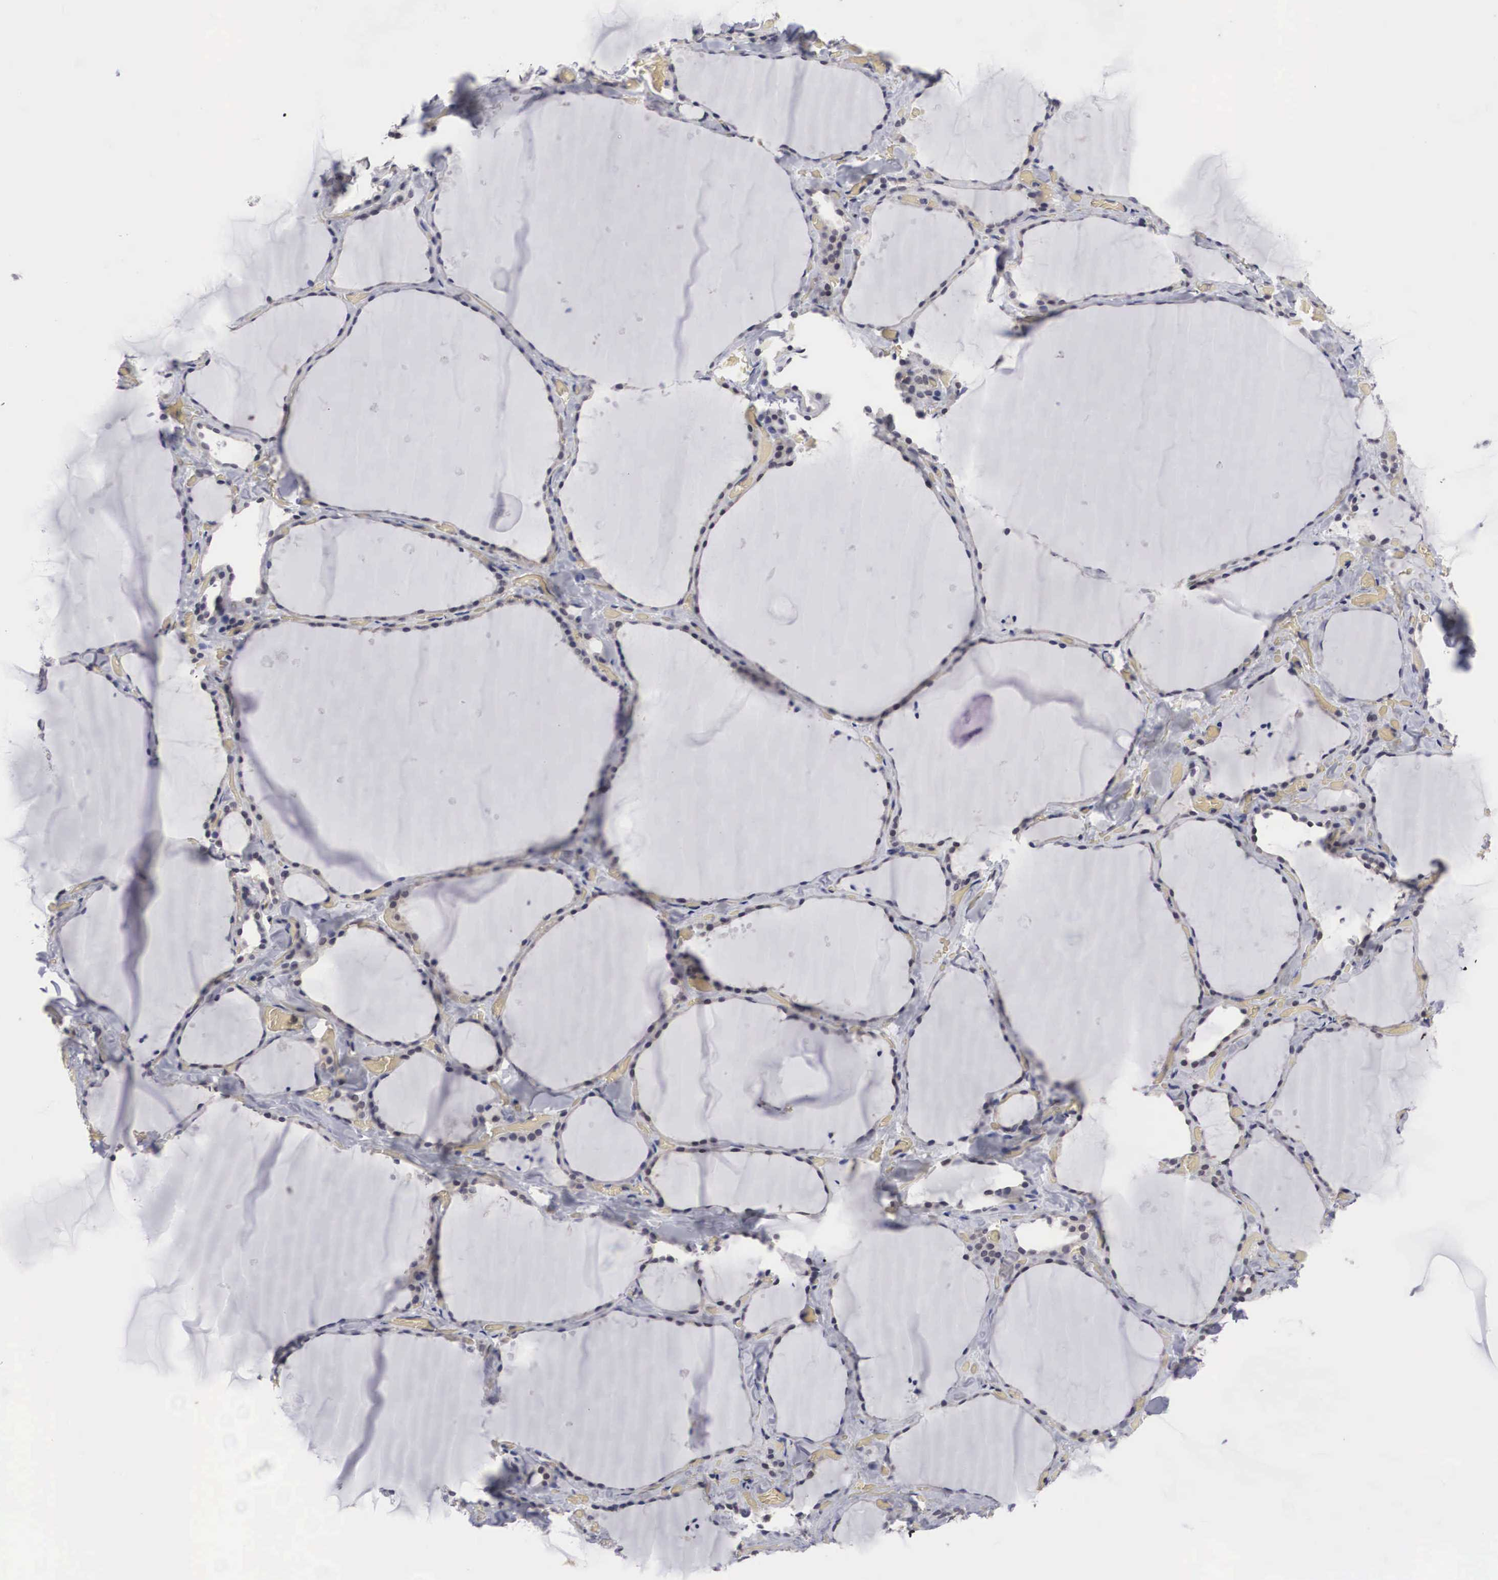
{"staining": {"intensity": "weak", "quantity": "25%-75%", "location": "cytoplasmic/membranous"}, "tissue": "thyroid gland", "cell_type": "Glandular cells", "image_type": "normal", "snomed": [{"axis": "morphology", "description": "Normal tissue, NOS"}, {"axis": "topography", "description": "Thyroid gland"}], "caption": "Benign thyroid gland demonstrates weak cytoplasmic/membranous positivity in approximately 25%-75% of glandular cells, visualized by immunohistochemistry. The protein of interest is stained brown, and the nuclei are stained in blue (DAB IHC with brightfield microscopy, high magnification).", "gene": "OTX2", "patient": {"sex": "male", "age": 34}}